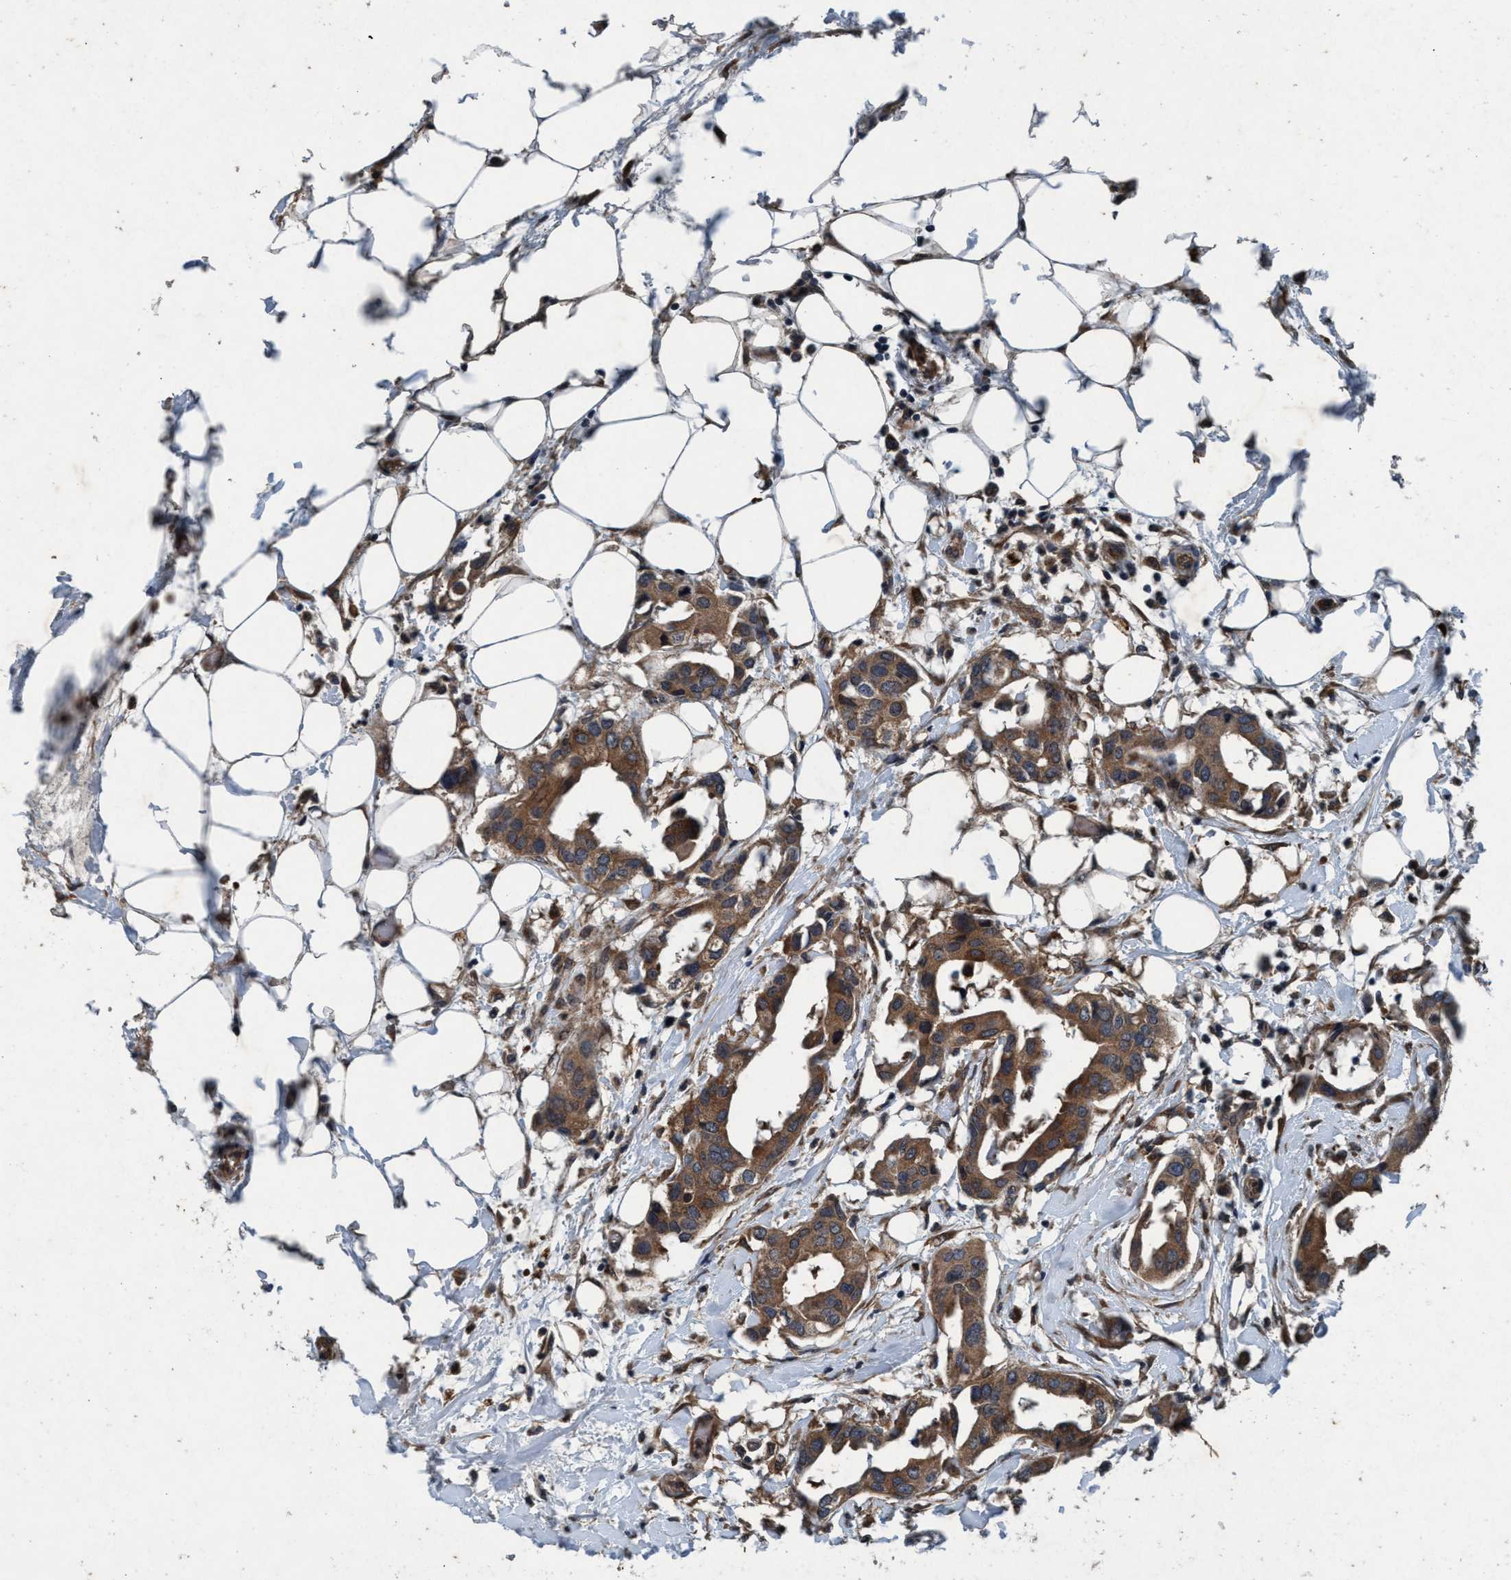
{"staining": {"intensity": "moderate", "quantity": ">75%", "location": "cytoplasmic/membranous"}, "tissue": "breast cancer", "cell_type": "Tumor cells", "image_type": "cancer", "snomed": [{"axis": "morphology", "description": "Duct carcinoma"}, {"axis": "topography", "description": "Breast"}], "caption": "Immunohistochemistry of human breast cancer displays medium levels of moderate cytoplasmic/membranous expression in approximately >75% of tumor cells.", "gene": "AKT1S1", "patient": {"sex": "female", "age": 40}}